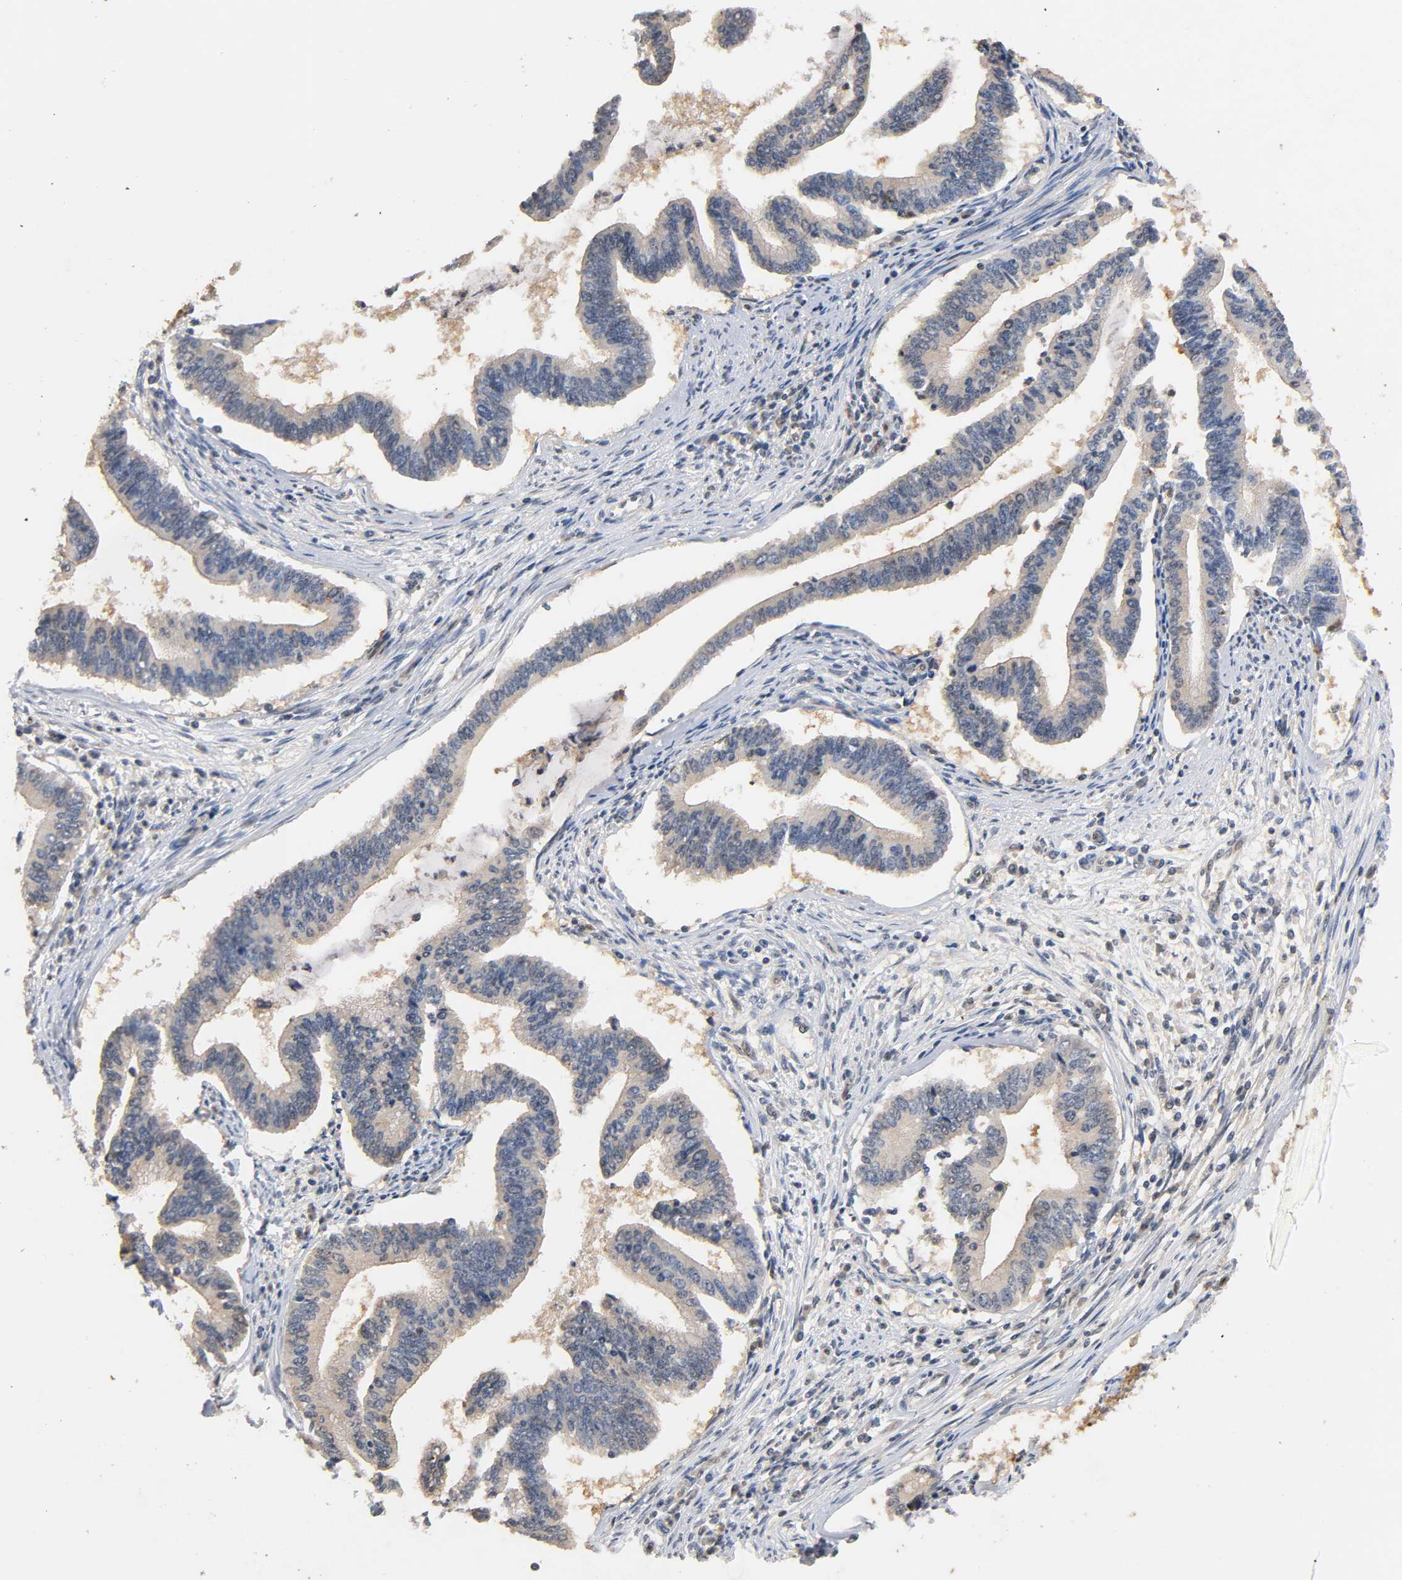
{"staining": {"intensity": "negative", "quantity": "none", "location": "none"}, "tissue": "cervical cancer", "cell_type": "Tumor cells", "image_type": "cancer", "snomed": [{"axis": "morphology", "description": "Adenocarcinoma, NOS"}, {"axis": "topography", "description": "Cervix"}], "caption": "Immunohistochemistry (IHC) image of neoplastic tissue: cervical adenocarcinoma stained with DAB exhibits no significant protein expression in tumor cells.", "gene": "UBC", "patient": {"sex": "female", "age": 36}}